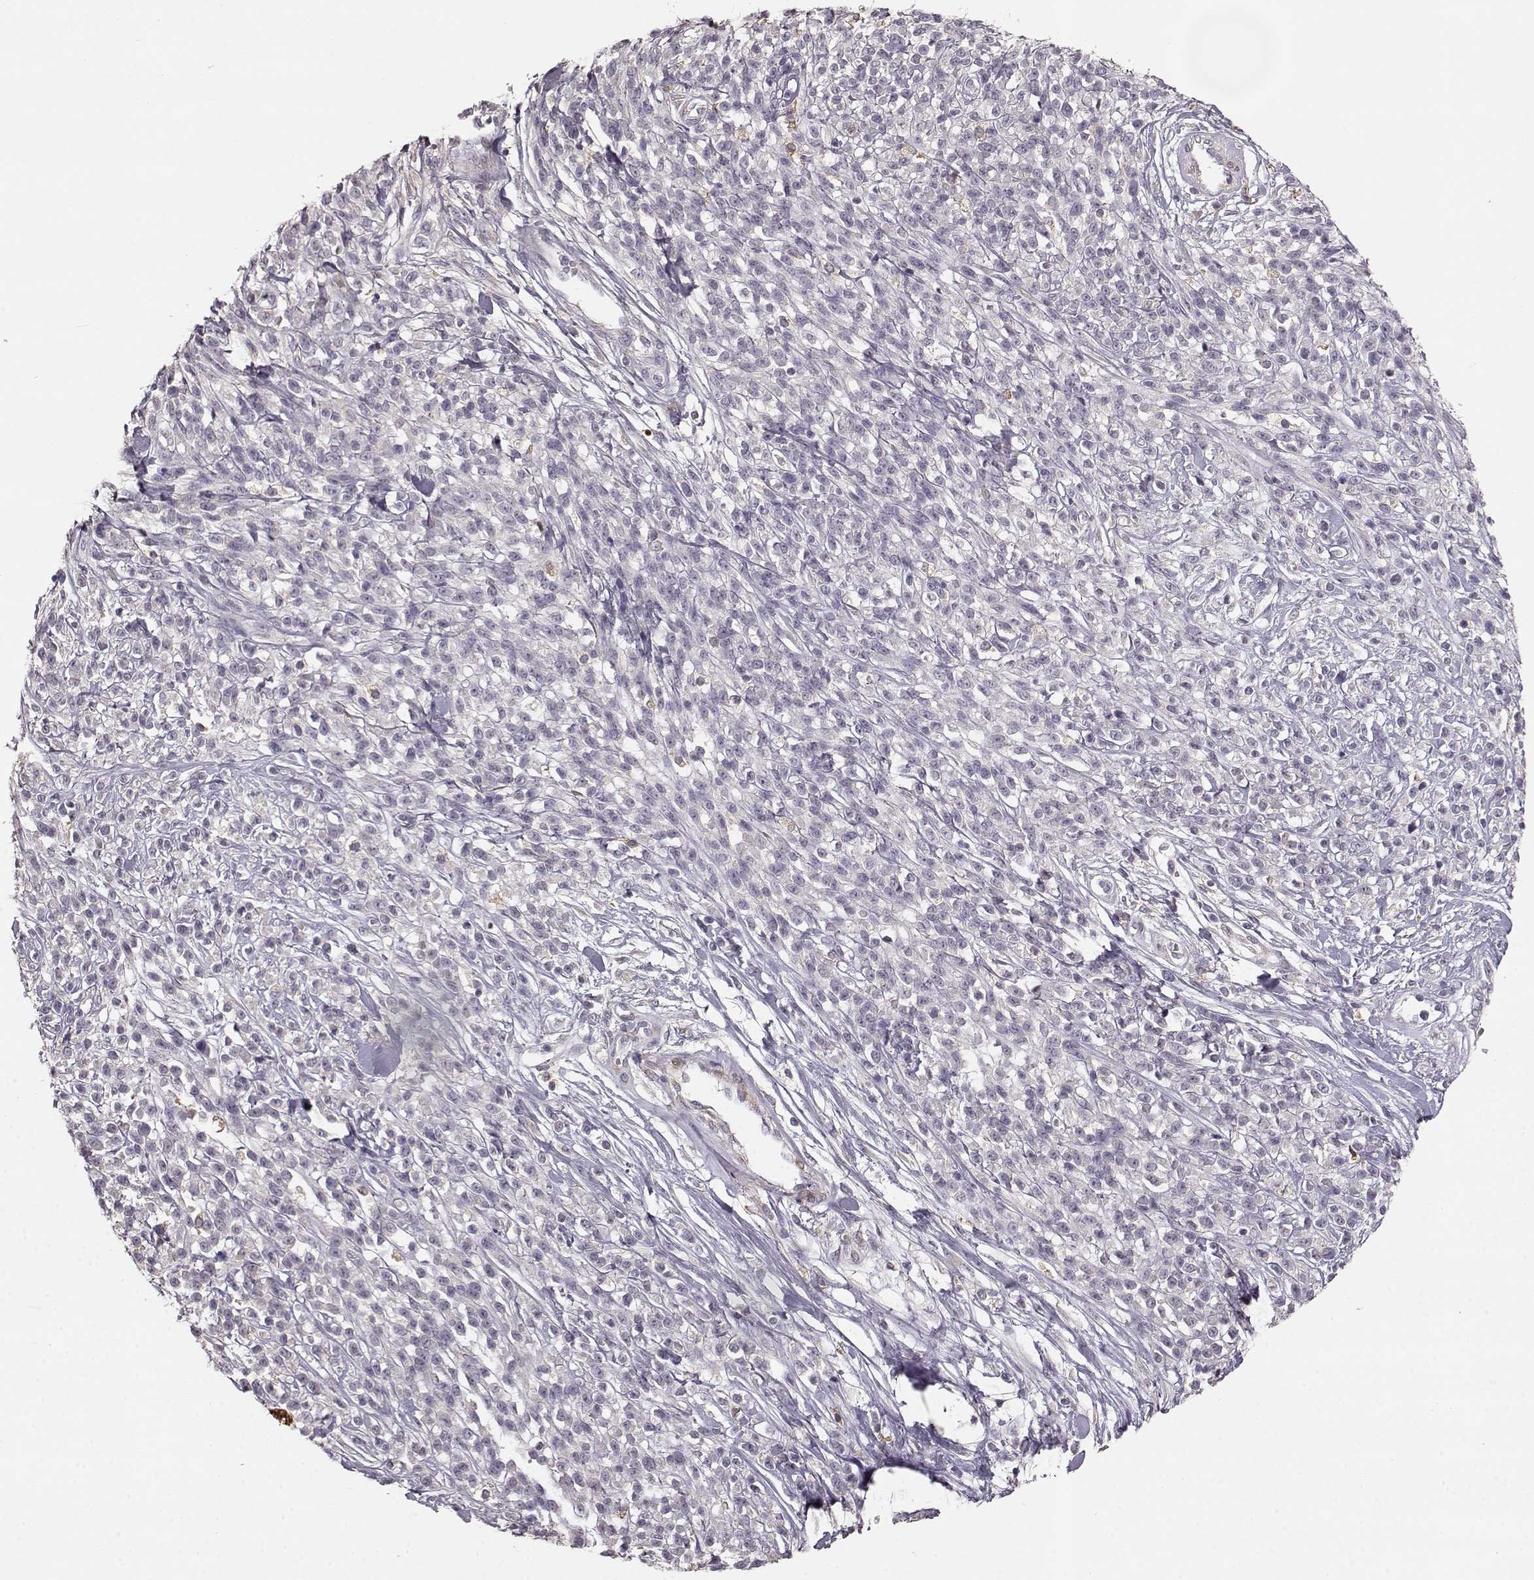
{"staining": {"intensity": "negative", "quantity": "none", "location": "none"}, "tissue": "melanoma", "cell_type": "Tumor cells", "image_type": "cancer", "snomed": [{"axis": "morphology", "description": "Malignant melanoma, NOS"}, {"axis": "topography", "description": "Skin"}, {"axis": "topography", "description": "Skin of trunk"}], "caption": "Tumor cells show no significant staining in malignant melanoma.", "gene": "GHR", "patient": {"sex": "male", "age": 74}}